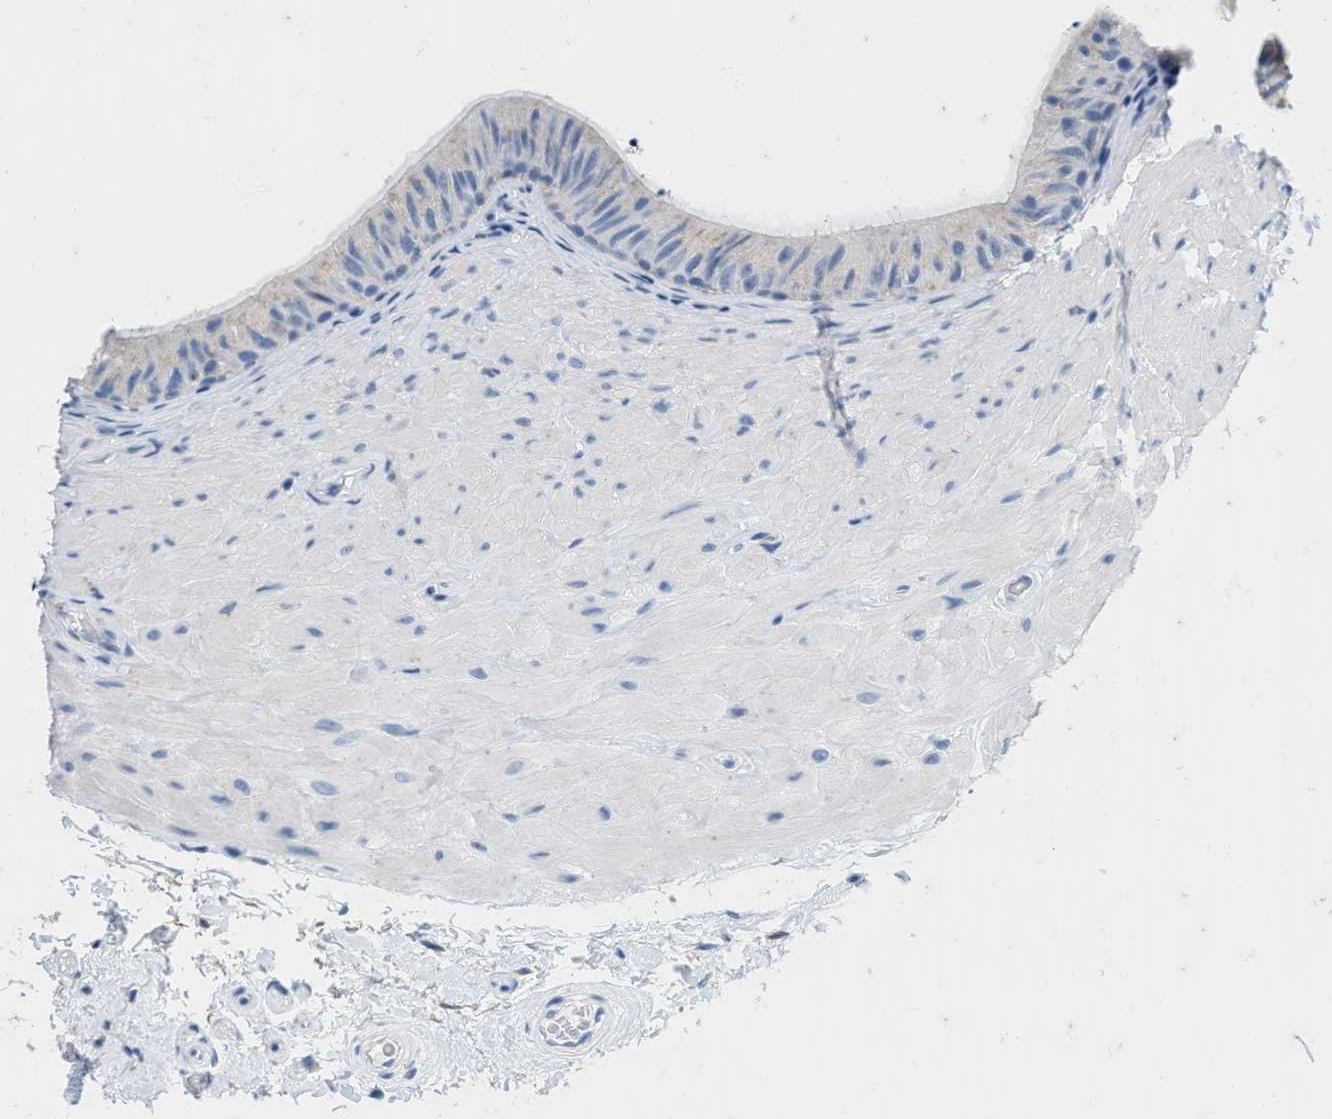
{"staining": {"intensity": "negative", "quantity": "none", "location": "none"}, "tissue": "epididymis", "cell_type": "Glandular cells", "image_type": "normal", "snomed": [{"axis": "morphology", "description": "Normal tissue, NOS"}, {"axis": "topography", "description": "Epididymis"}], "caption": "A high-resolution histopathology image shows immunohistochemistry (IHC) staining of benign epididymis, which demonstrates no significant expression in glandular cells. The staining is performed using DAB brown chromogen with nuclei counter-stained in using hematoxylin.", "gene": "ABCB11", "patient": {"sex": "male", "age": 34}}